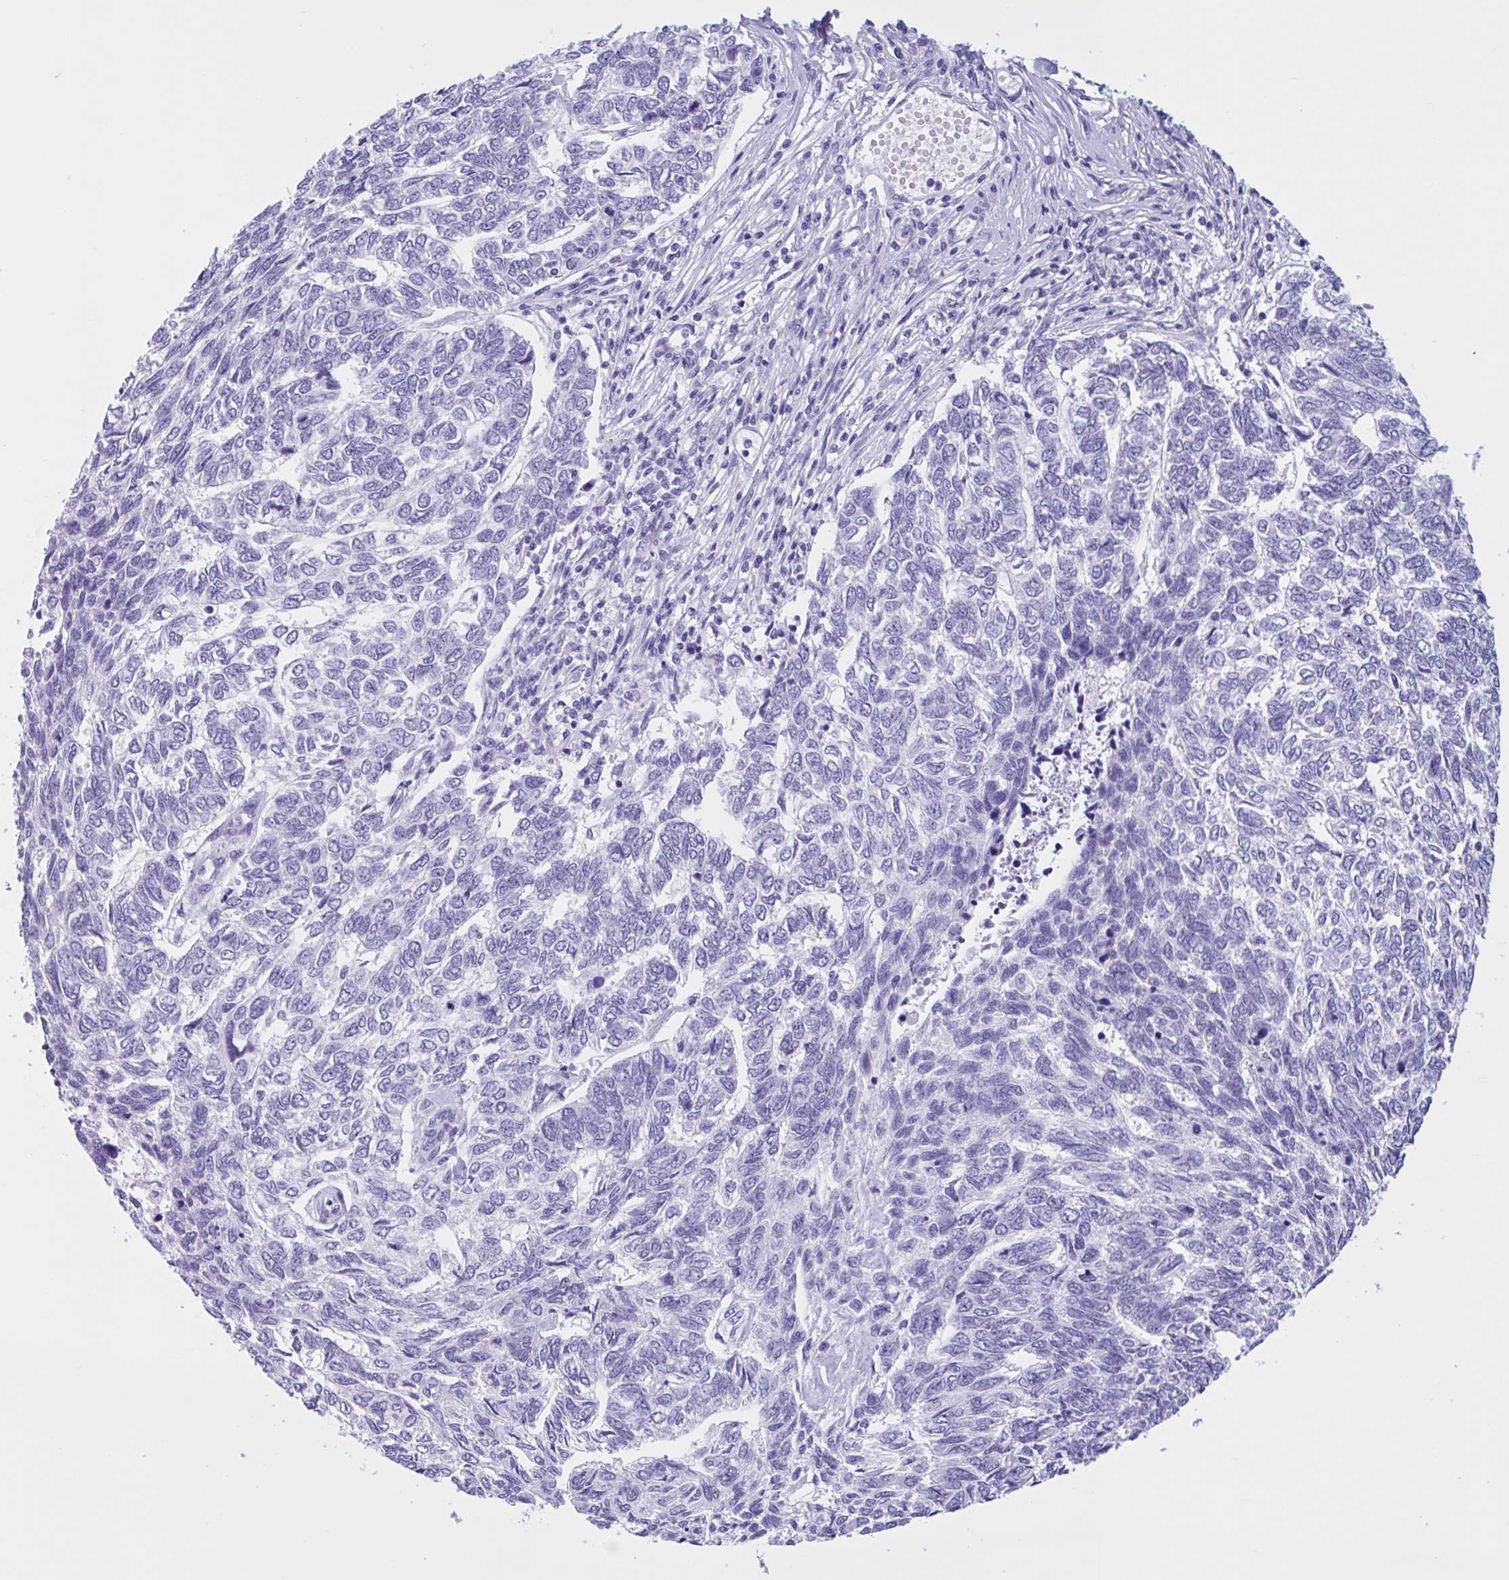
{"staining": {"intensity": "negative", "quantity": "none", "location": "none"}, "tissue": "skin cancer", "cell_type": "Tumor cells", "image_type": "cancer", "snomed": [{"axis": "morphology", "description": "Basal cell carcinoma"}, {"axis": "topography", "description": "Skin"}], "caption": "Image shows no significant protein expression in tumor cells of skin cancer.", "gene": "IAPP", "patient": {"sex": "female", "age": 65}}